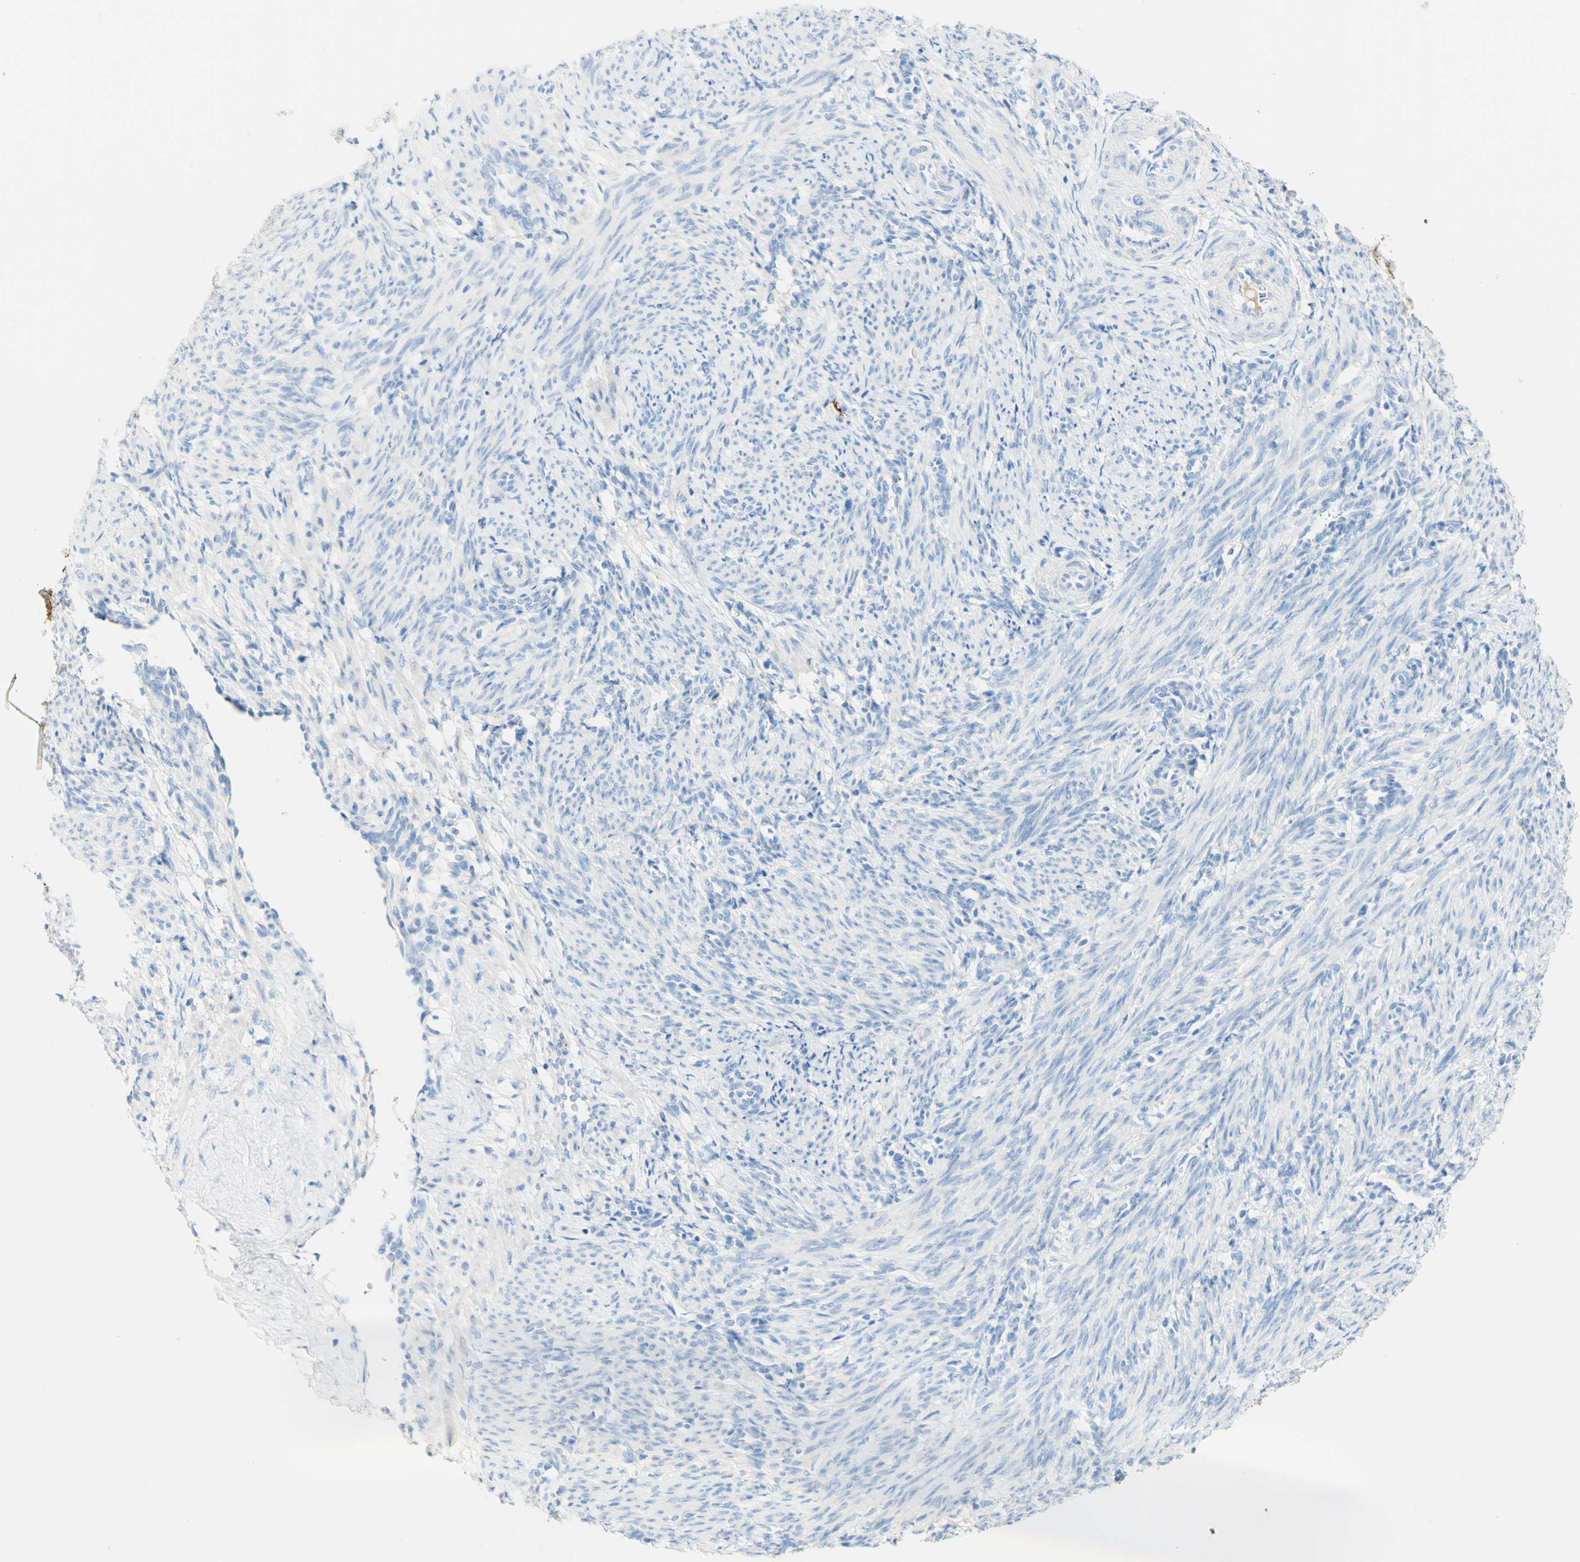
{"staining": {"intensity": "negative", "quantity": "none", "location": "none"}, "tissue": "smooth muscle", "cell_type": "Smooth muscle cells", "image_type": "normal", "snomed": [{"axis": "morphology", "description": "Normal tissue, NOS"}, {"axis": "topography", "description": "Endometrium"}], "caption": "This is a image of IHC staining of normal smooth muscle, which shows no staining in smooth muscle cells.", "gene": "PIGR", "patient": {"sex": "female", "age": 33}}